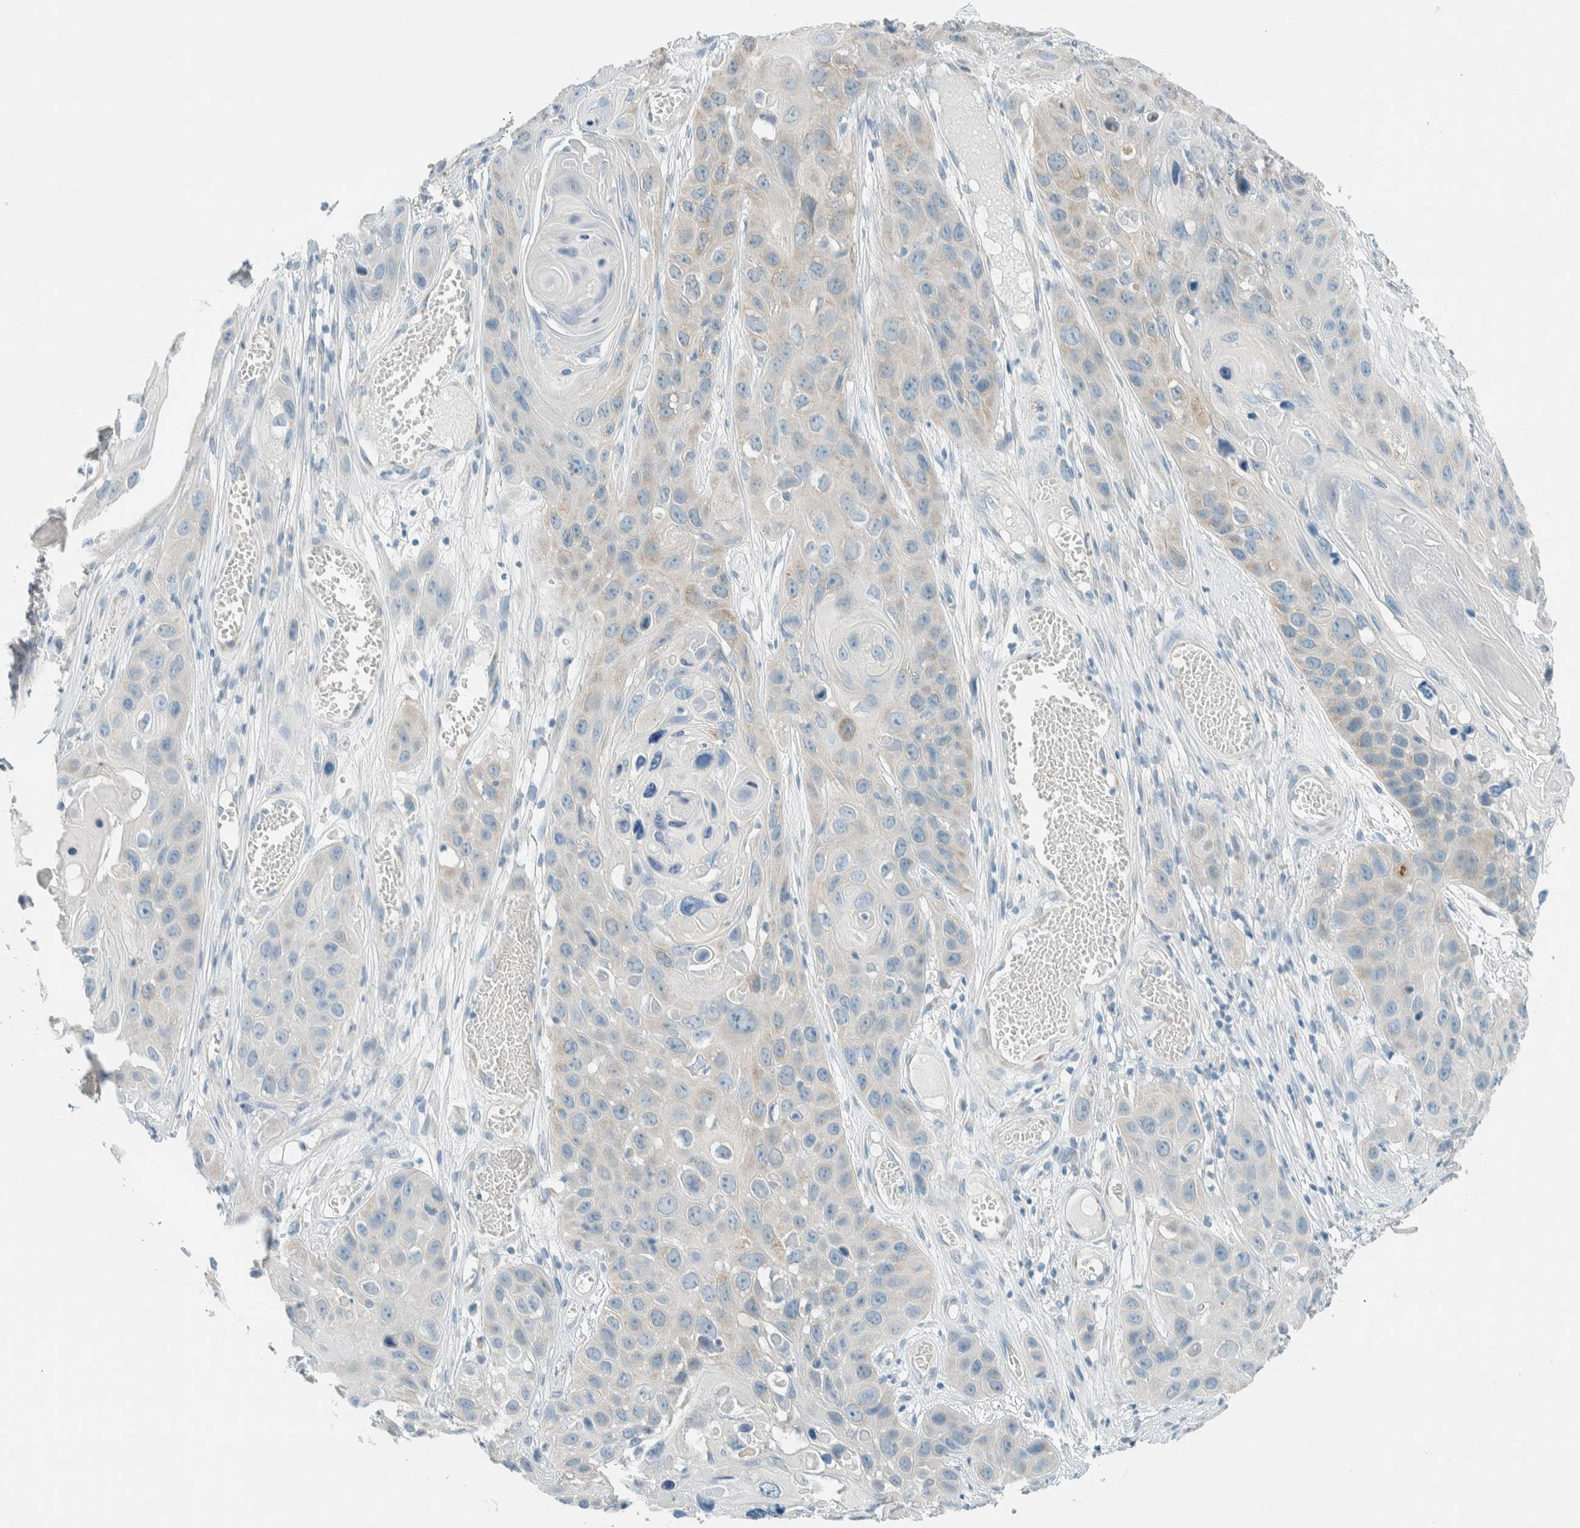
{"staining": {"intensity": "negative", "quantity": "none", "location": "none"}, "tissue": "skin cancer", "cell_type": "Tumor cells", "image_type": "cancer", "snomed": [{"axis": "morphology", "description": "Squamous cell carcinoma, NOS"}, {"axis": "topography", "description": "Skin"}], "caption": "DAB (3,3'-diaminobenzidine) immunohistochemical staining of human squamous cell carcinoma (skin) reveals no significant expression in tumor cells.", "gene": "ALDH7A1", "patient": {"sex": "male", "age": 55}}